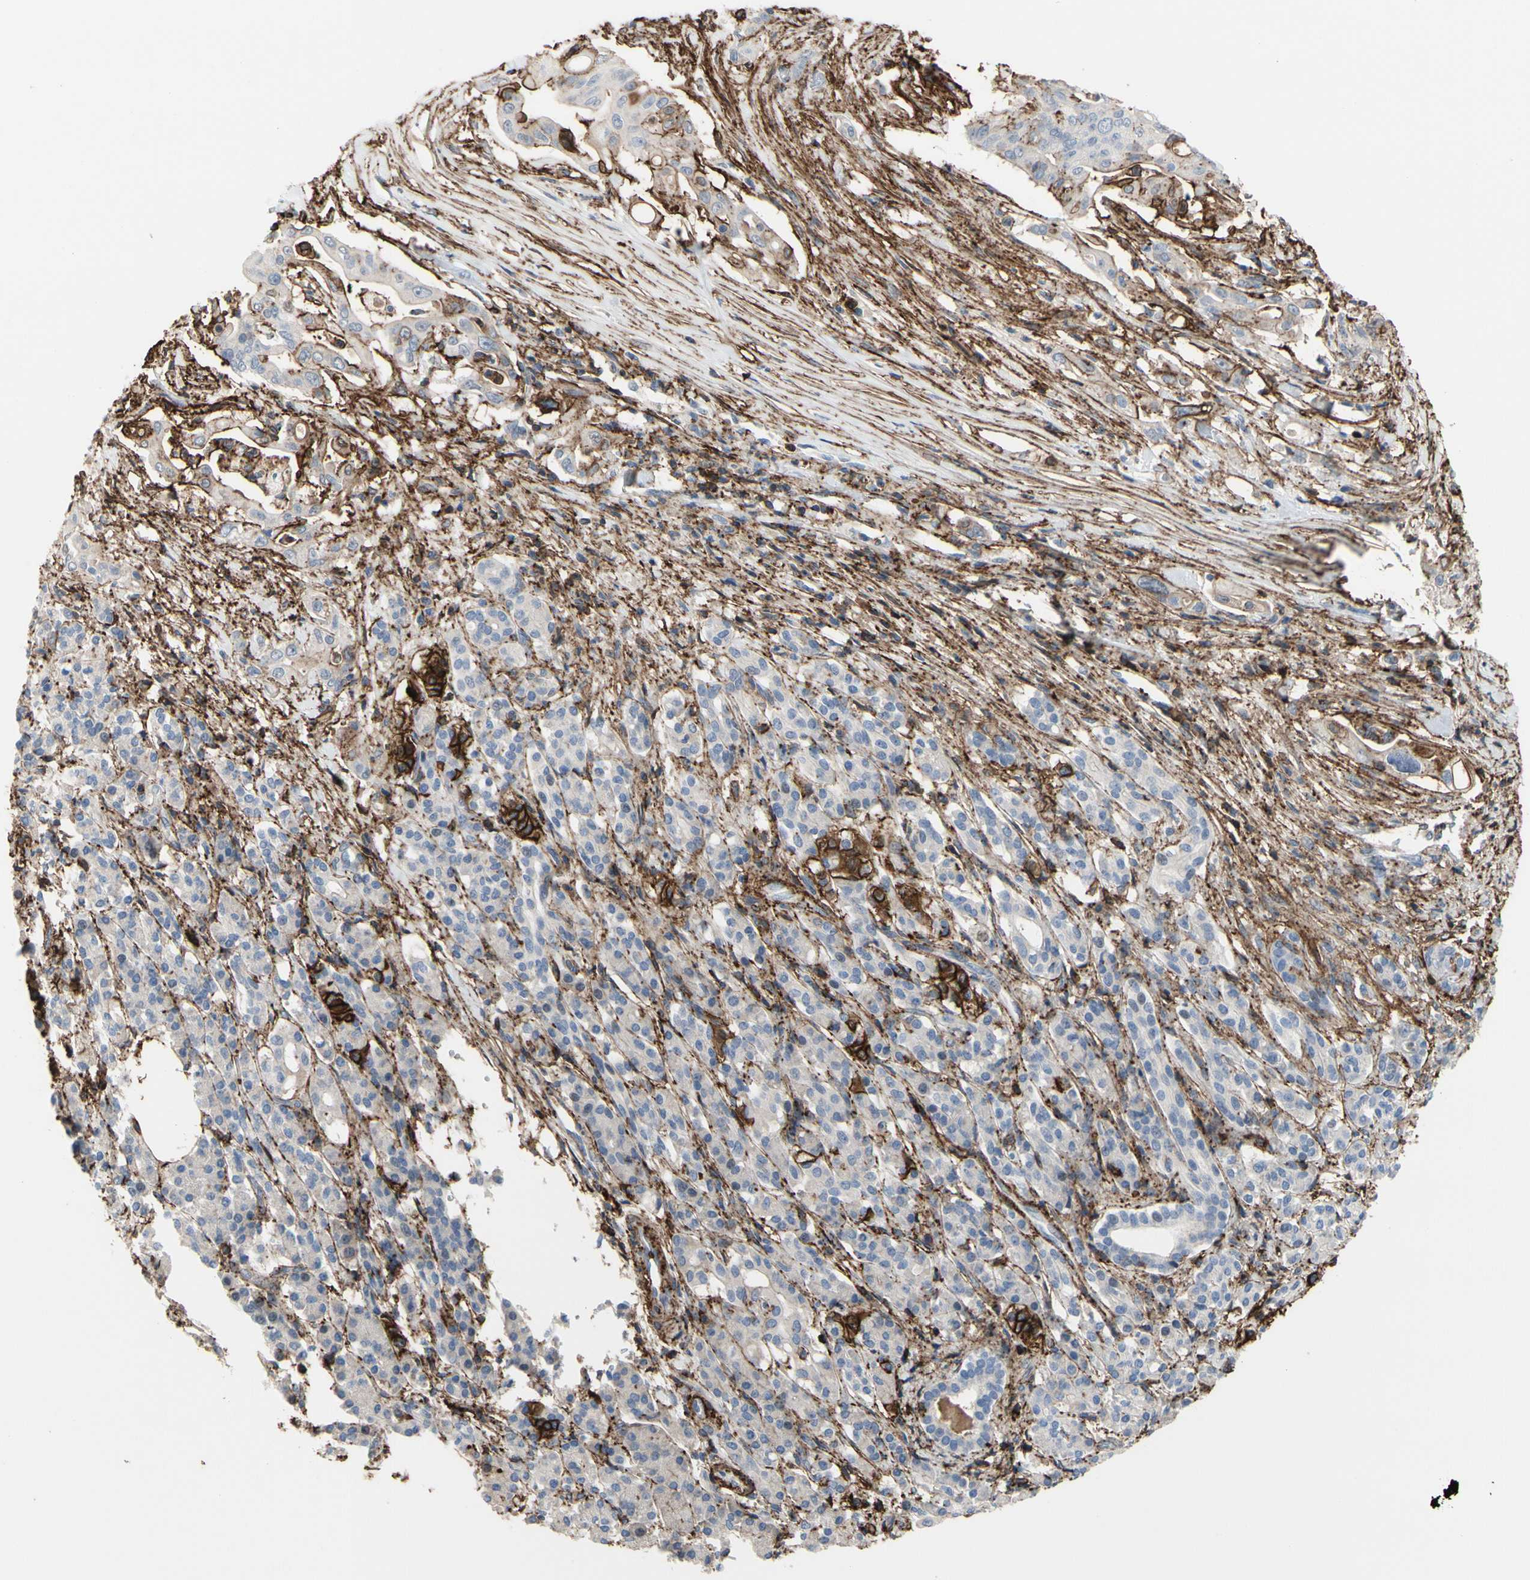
{"staining": {"intensity": "weak", "quantity": ">75%", "location": "cytoplasmic/membranous"}, "tissue": "pancreatic cancer", "cell_type": "Tumor cells", "image_type": "cancer", "snomed": [{"axis": "morphology", "description": "Normal tissue, NOS"}, {"axis": "topography", "description": "Pancreas"}], "caption": "Human pancreatic cancer stained with a protein marker shows weak staining in tumor cells.", "gene": "ANXA6", "patient": {"sex": "male", "age": 42}}